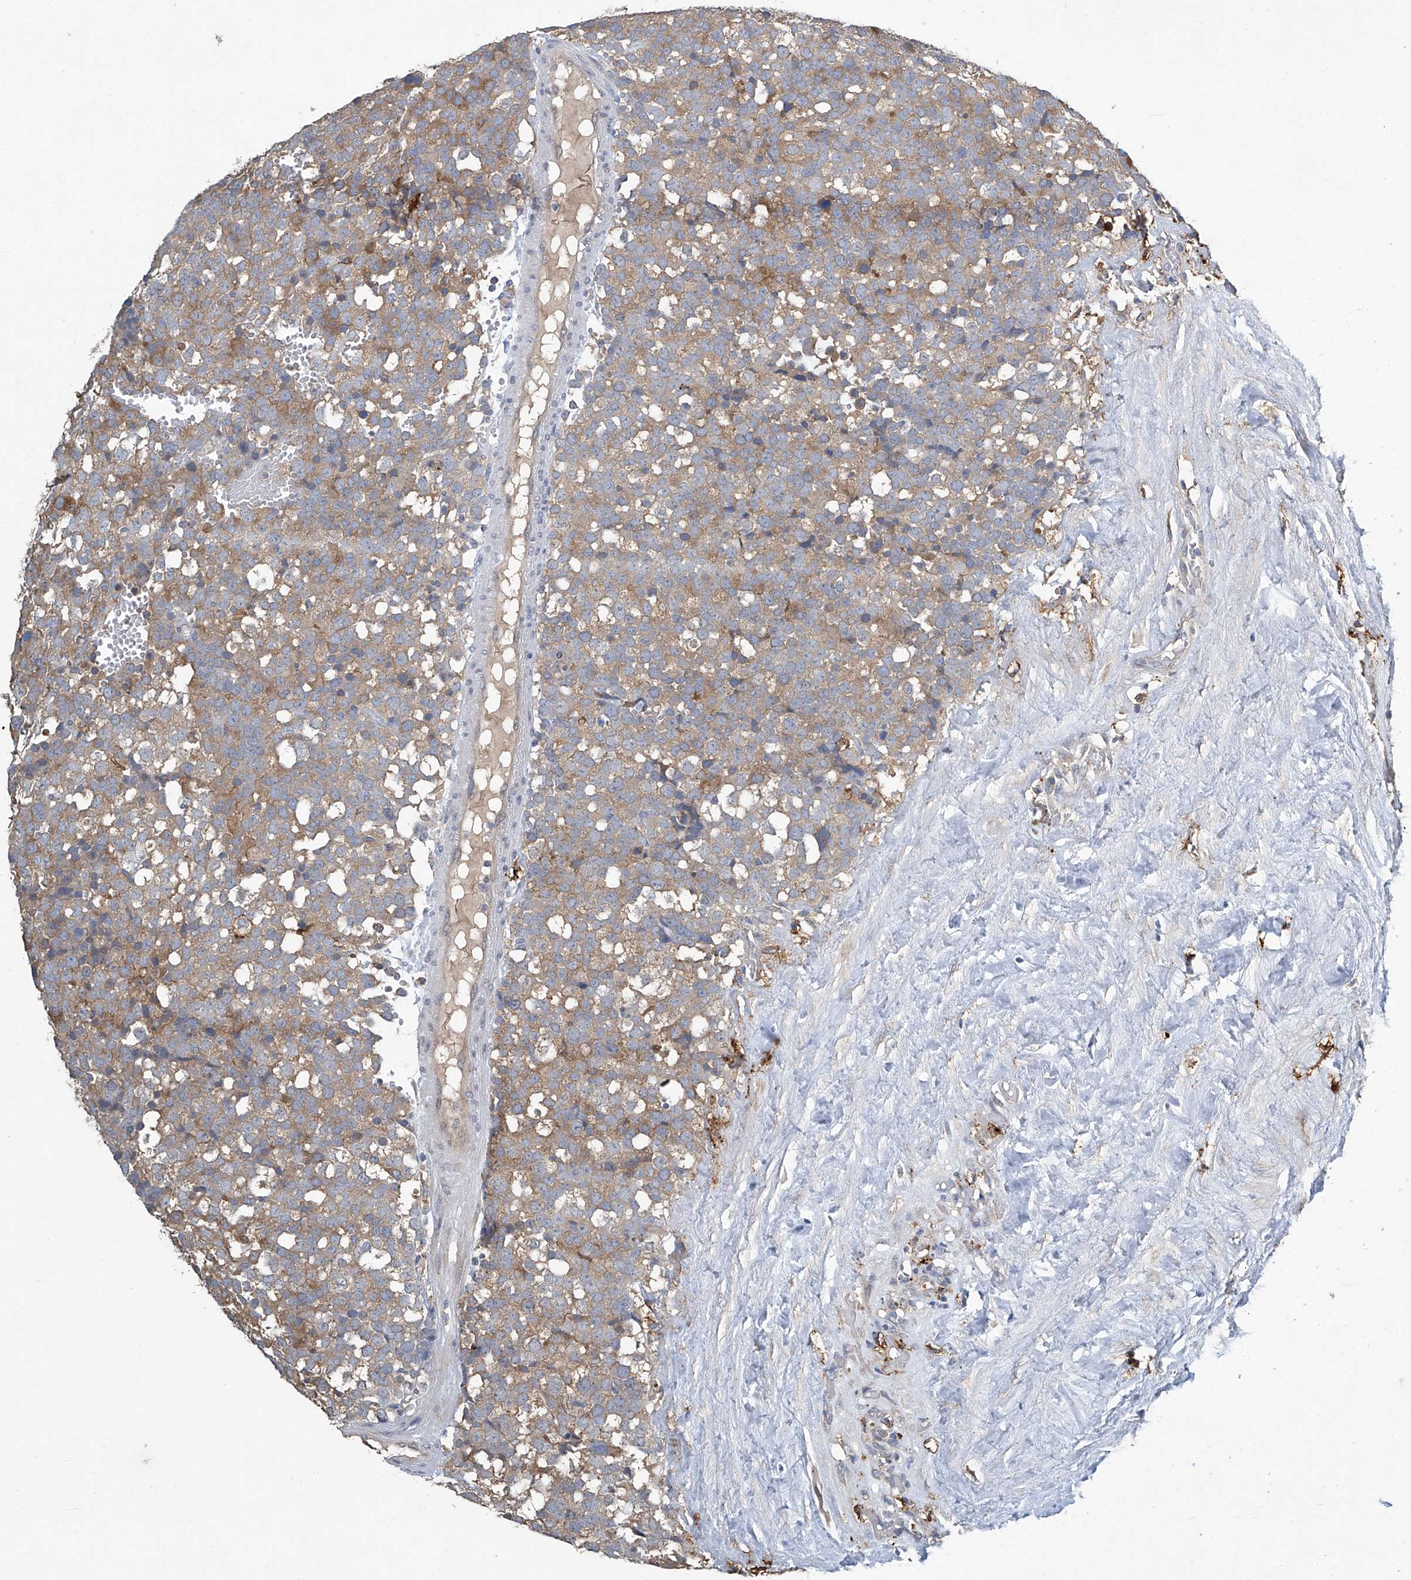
{"staining": {"intensity": "moderate", "quantity": "25%-75%", "location": "cytoplasmic/membranous"}, "tissue": "testis cancer", "cell_type": "Tumor cells", "image_type": "cancer", "snomed": [{"axis": "morphology", "description": "Seminoma, NOS"}, {"axis": "topography", "description": "Testis"}], "caption": "Brown immunohistochemical staining in human testis seminoma displays moderate cytoplasmic/membranous staining in about 25%-75% of tumor cells. (DAB (3,3'-diaminobenzidine) = brown stain, brightfield microscopy at high magnification).", "gene": "FAM167A", "patient": {"sex": "male", "age": 71}}